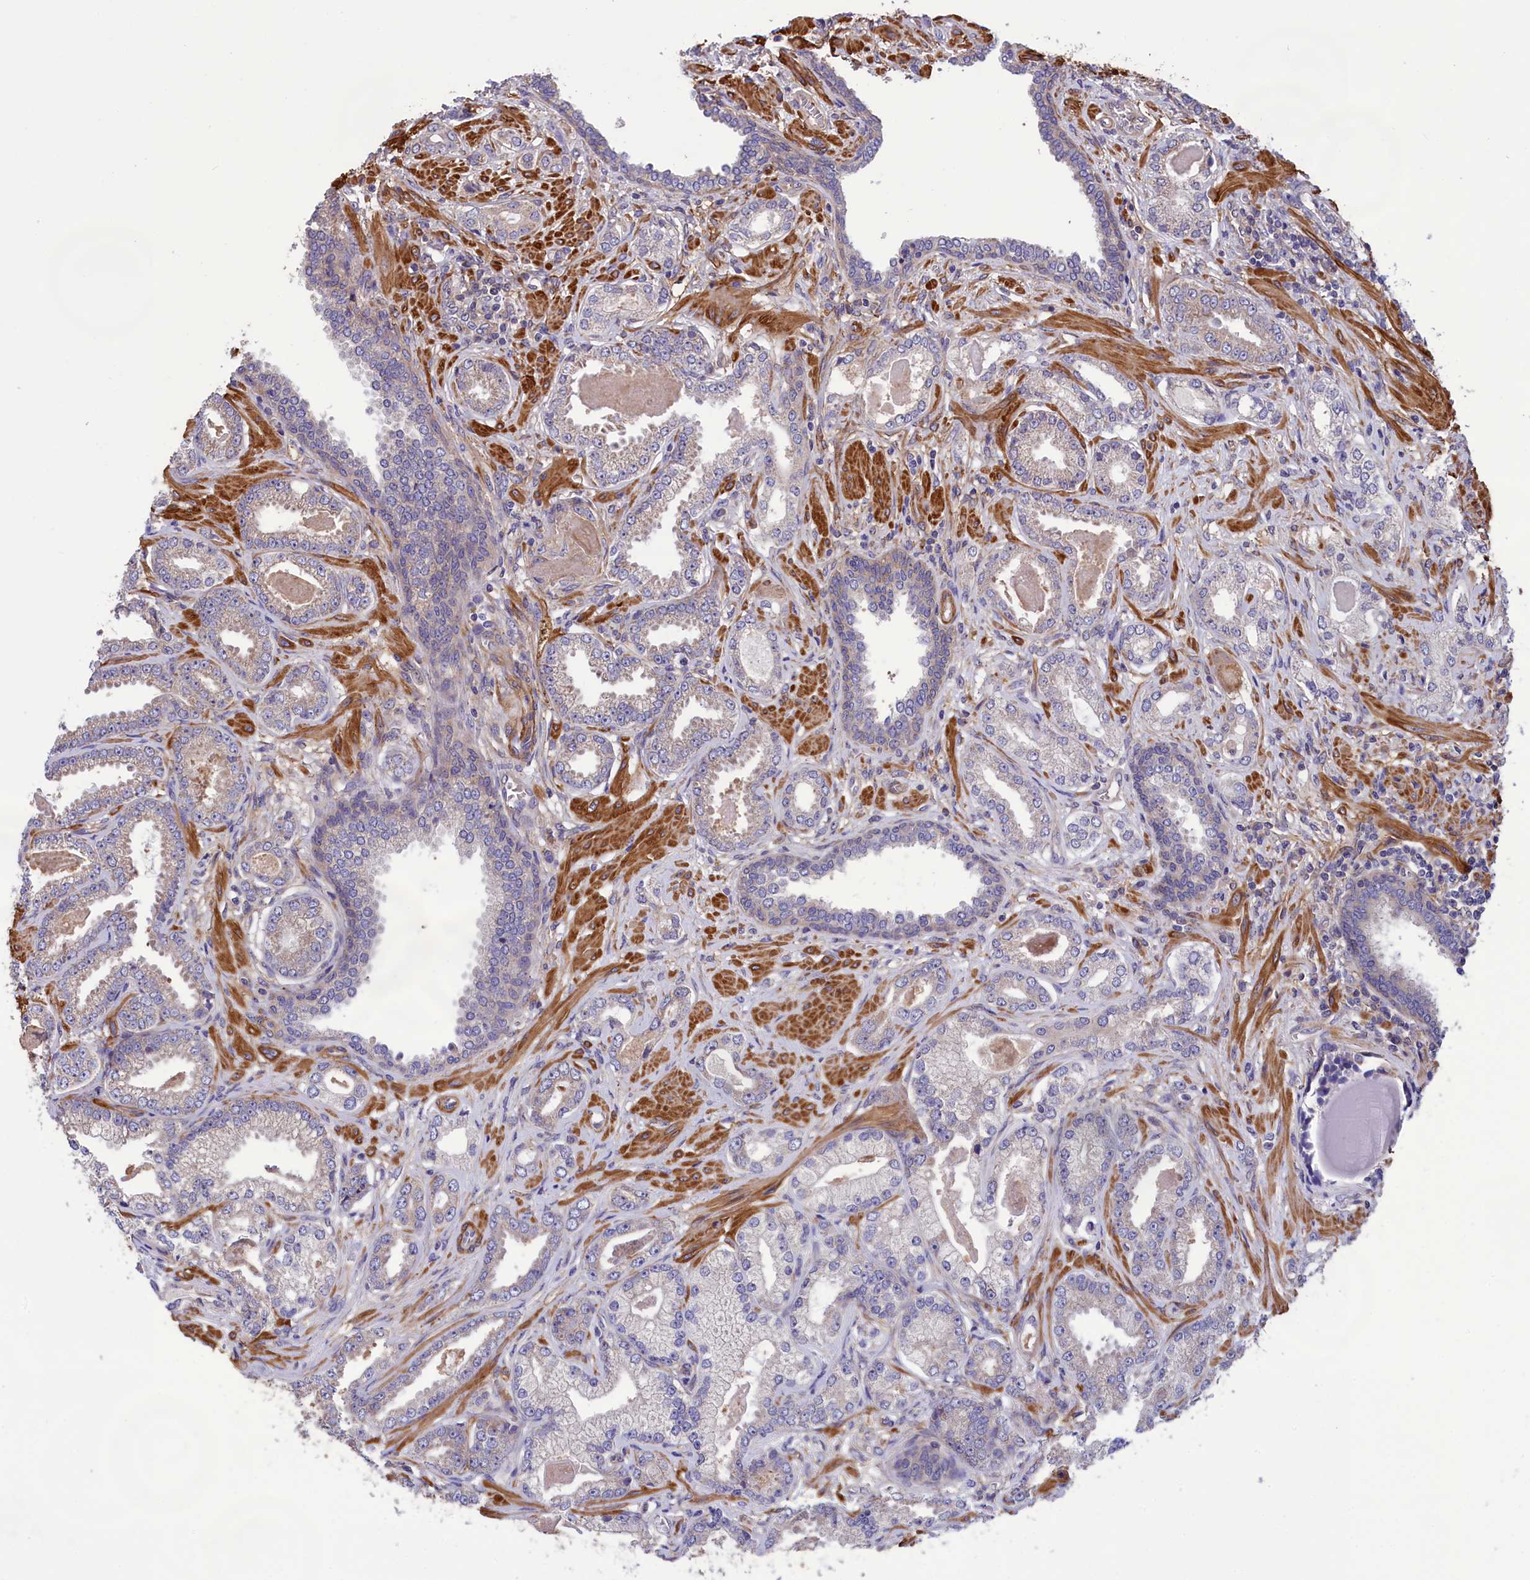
{"staining": {"intensity": "negative", "quantity": "none", "location": "none"}, "tissue": "prostate cancer", "cell_type": "Tumor cells", "image_type": "cancer", "snomed": [{"axis": "morphology", "description": "Adenocarcinoma, Low grade"}, {"axis": "topography", "description": "Prostate"}], "caption": "This photomicrograph is of prostate adenocarcinoma (low-grade) stained with immunohistochemistry to label a protein in brown with the nuclei are counter-stained blue. There is no staining in tumor cells. (Brightfield microscopy of DAB immunohistochemistry at high magnification).", "gene": "AMDHD2", "patient": {"sex": "male", "age": 64}}